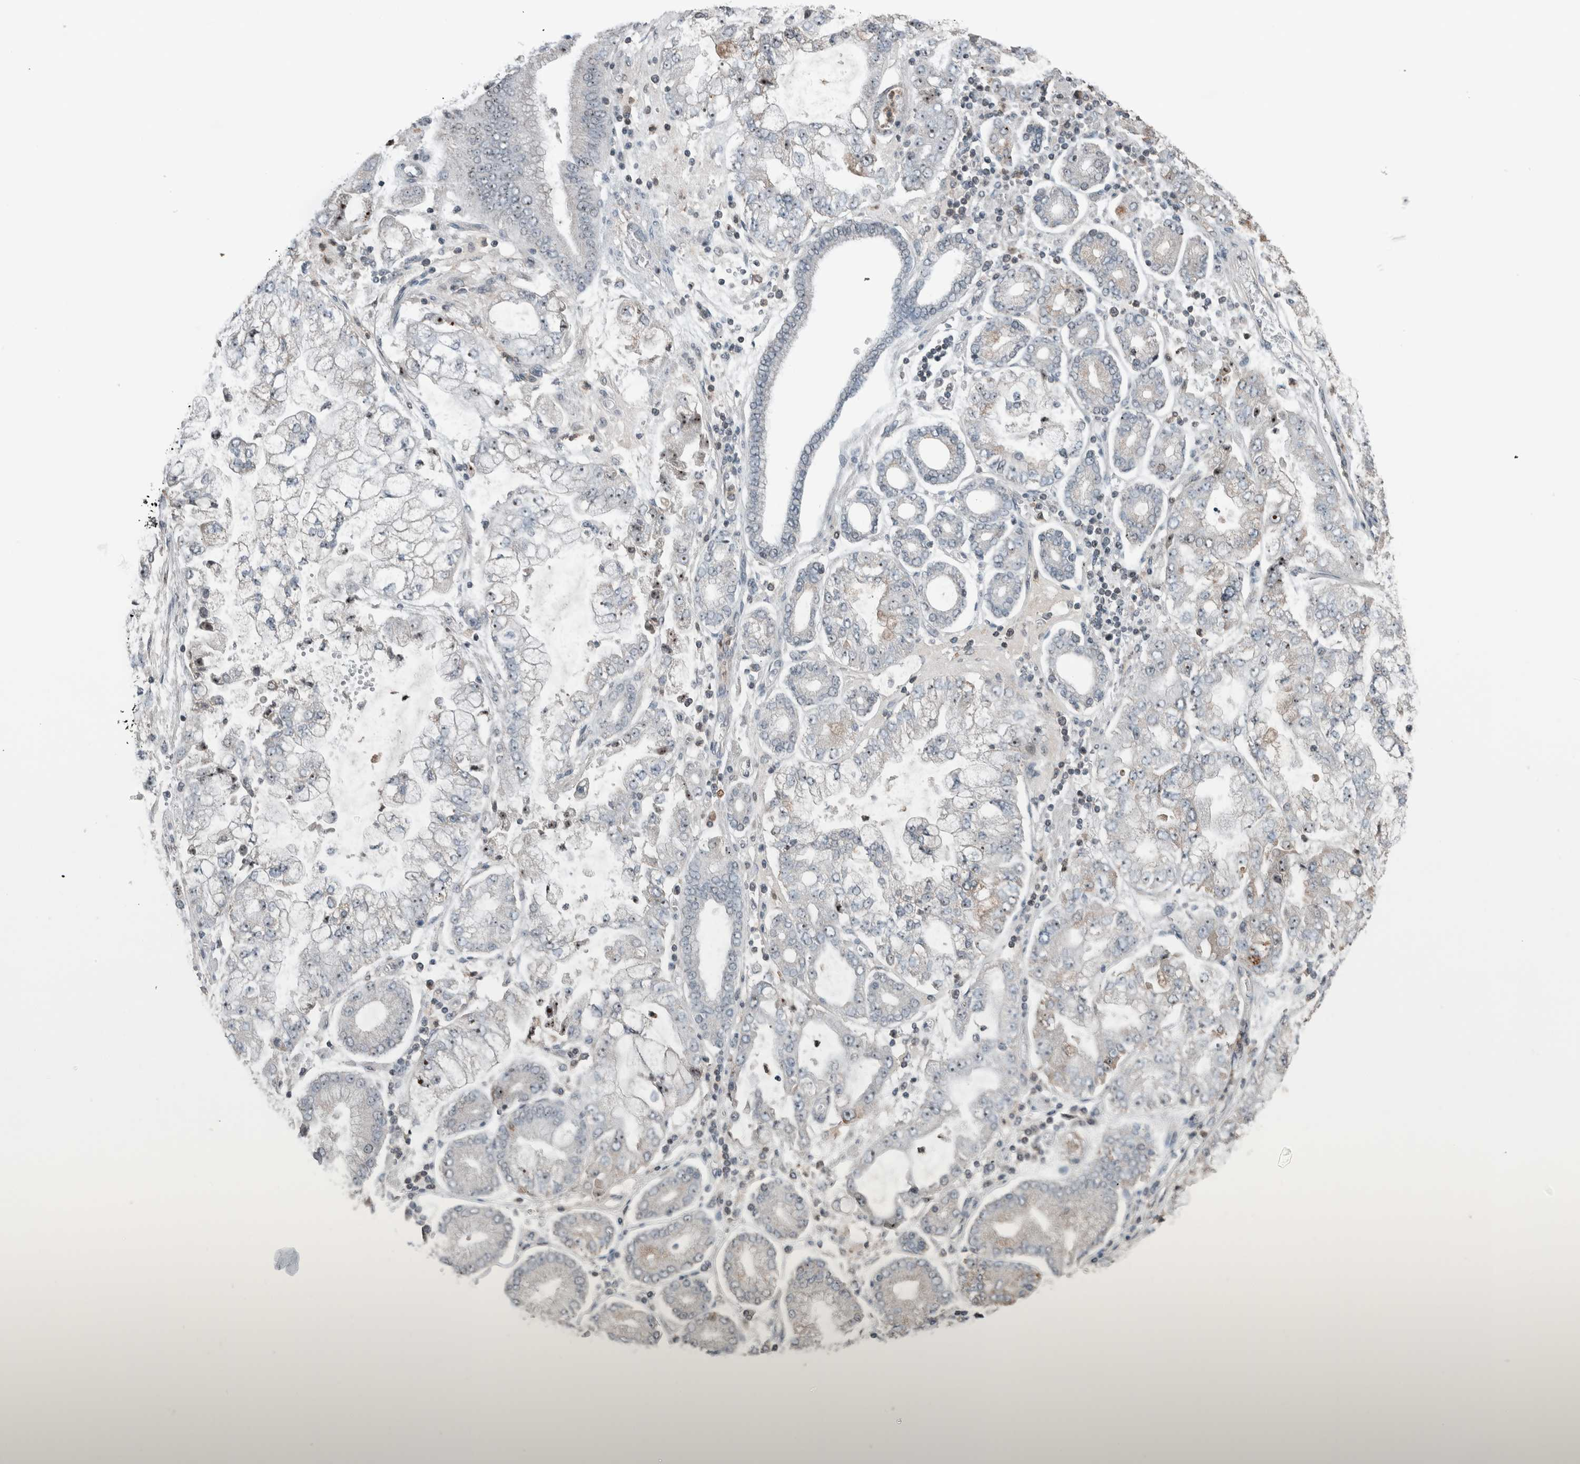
{"staining": {"intensity": "moderate", "quantity": "<25%", "location": "nuclear"}, "tissue": "stomach cancer", "cell_type": "Tumor cells", "image_type": "cancer", "snomed": [{"axis": "morphology", "description": "Adenocarcinoma, NOS"}, {"axis": "topography", "description": "Stomach"}], "caption": "This is an image of IHC staining of stomach cancer (adenocarcinoma), which shows moderate staining in the nuclear of tumor cells.", "gene": "RPF1", "patient": {"sex": "male", "age": 76}}